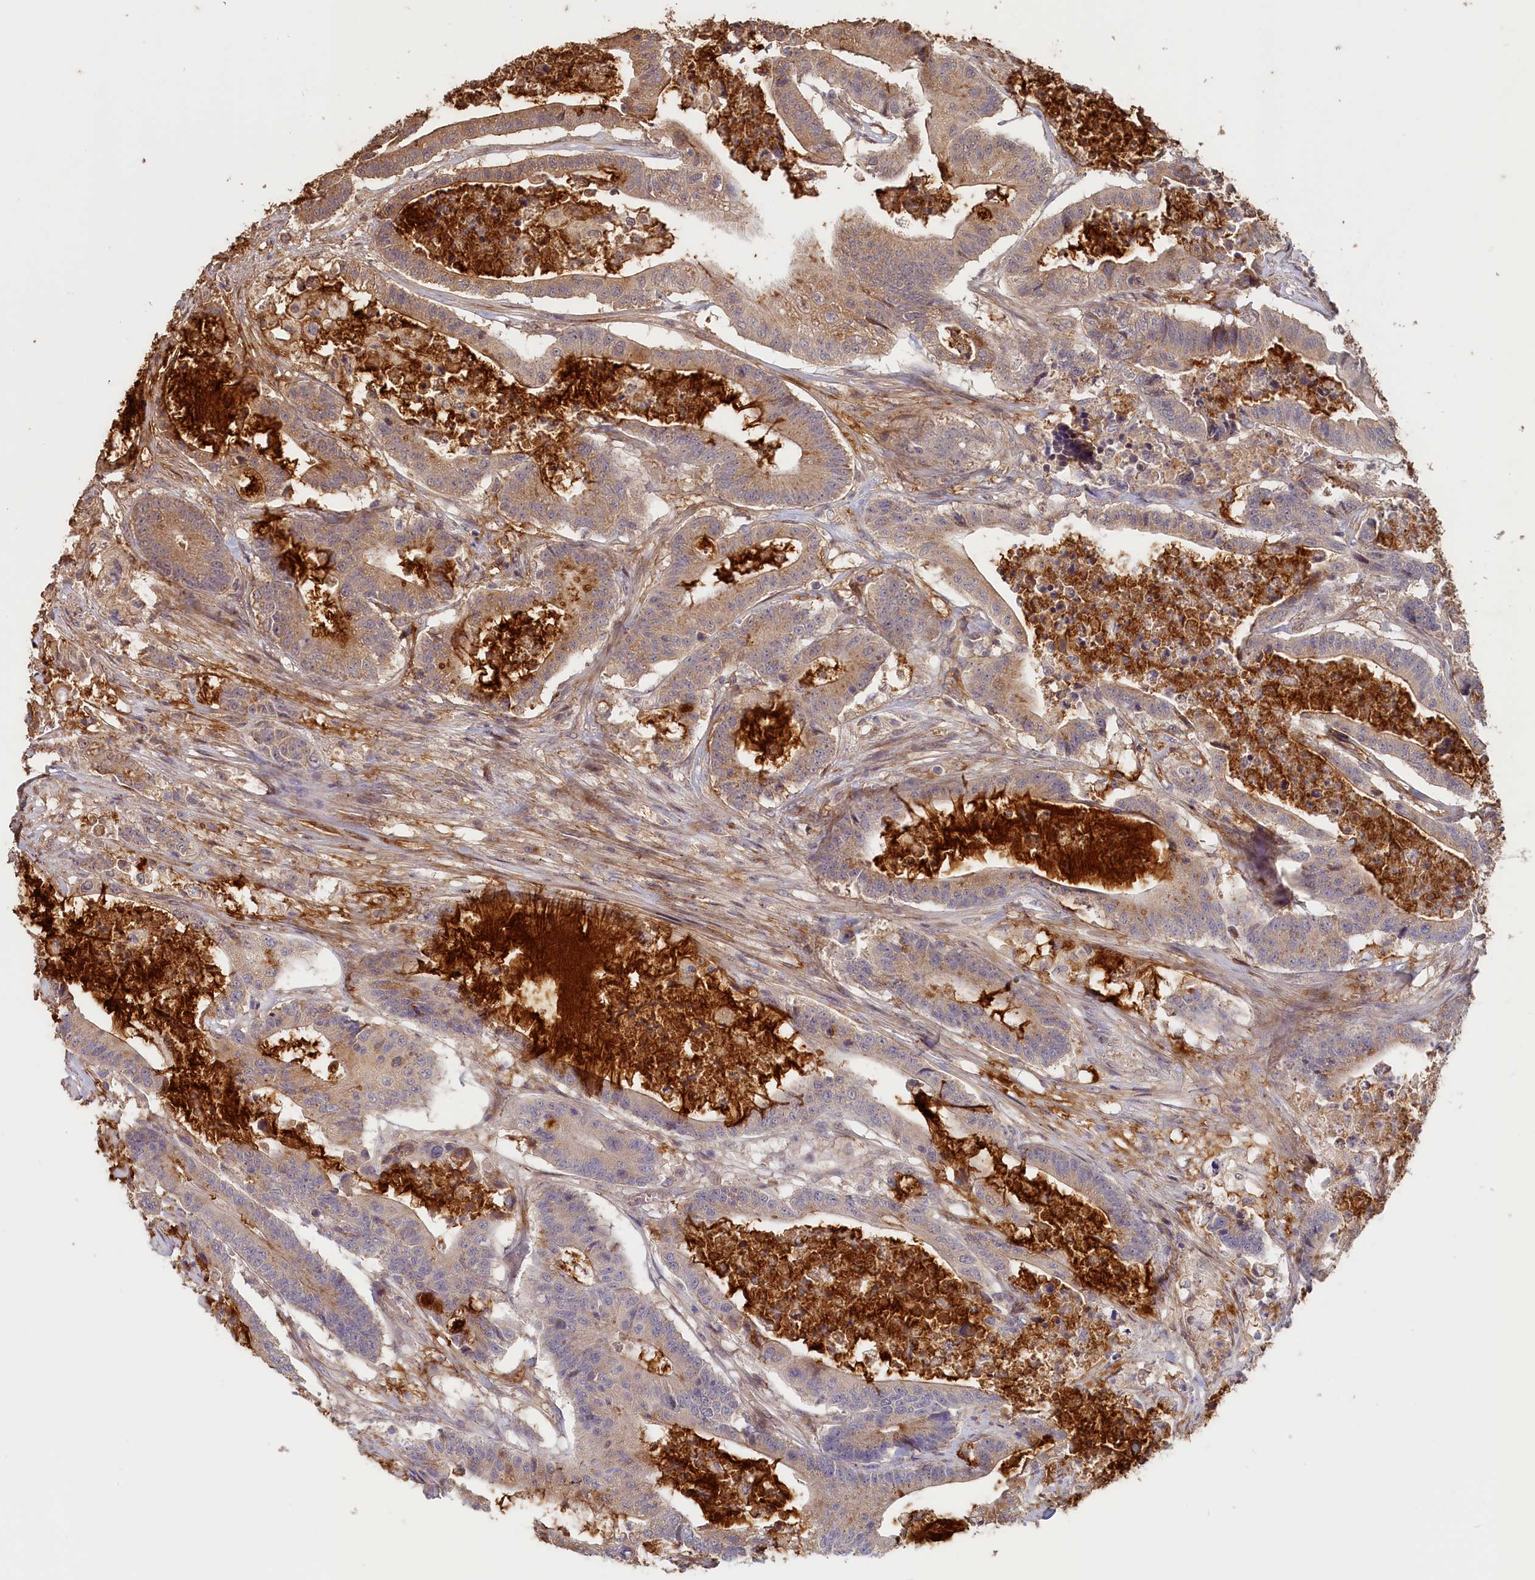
{"staining": {"intensity": "weak", "quantity": ">75%", "location": "cytoplasmic/membranous"}, "tissue": "colorectal cancer", "cell_type": "Tumor cells", "image_type": "cancer", "snomed": [{"axis": "morphology", "description": "Adenocarcinoma, NOS"}, {"axis": "topography", "description": "Colon"}], "caption": "Colorectal adenocarcinoma stained with a brown dye exhibits weak cytoplasmic/membranous positive staining in about >75% of tumor cells.", "gene": "STX16", "patient": {"sex": "female", "age": 84}}